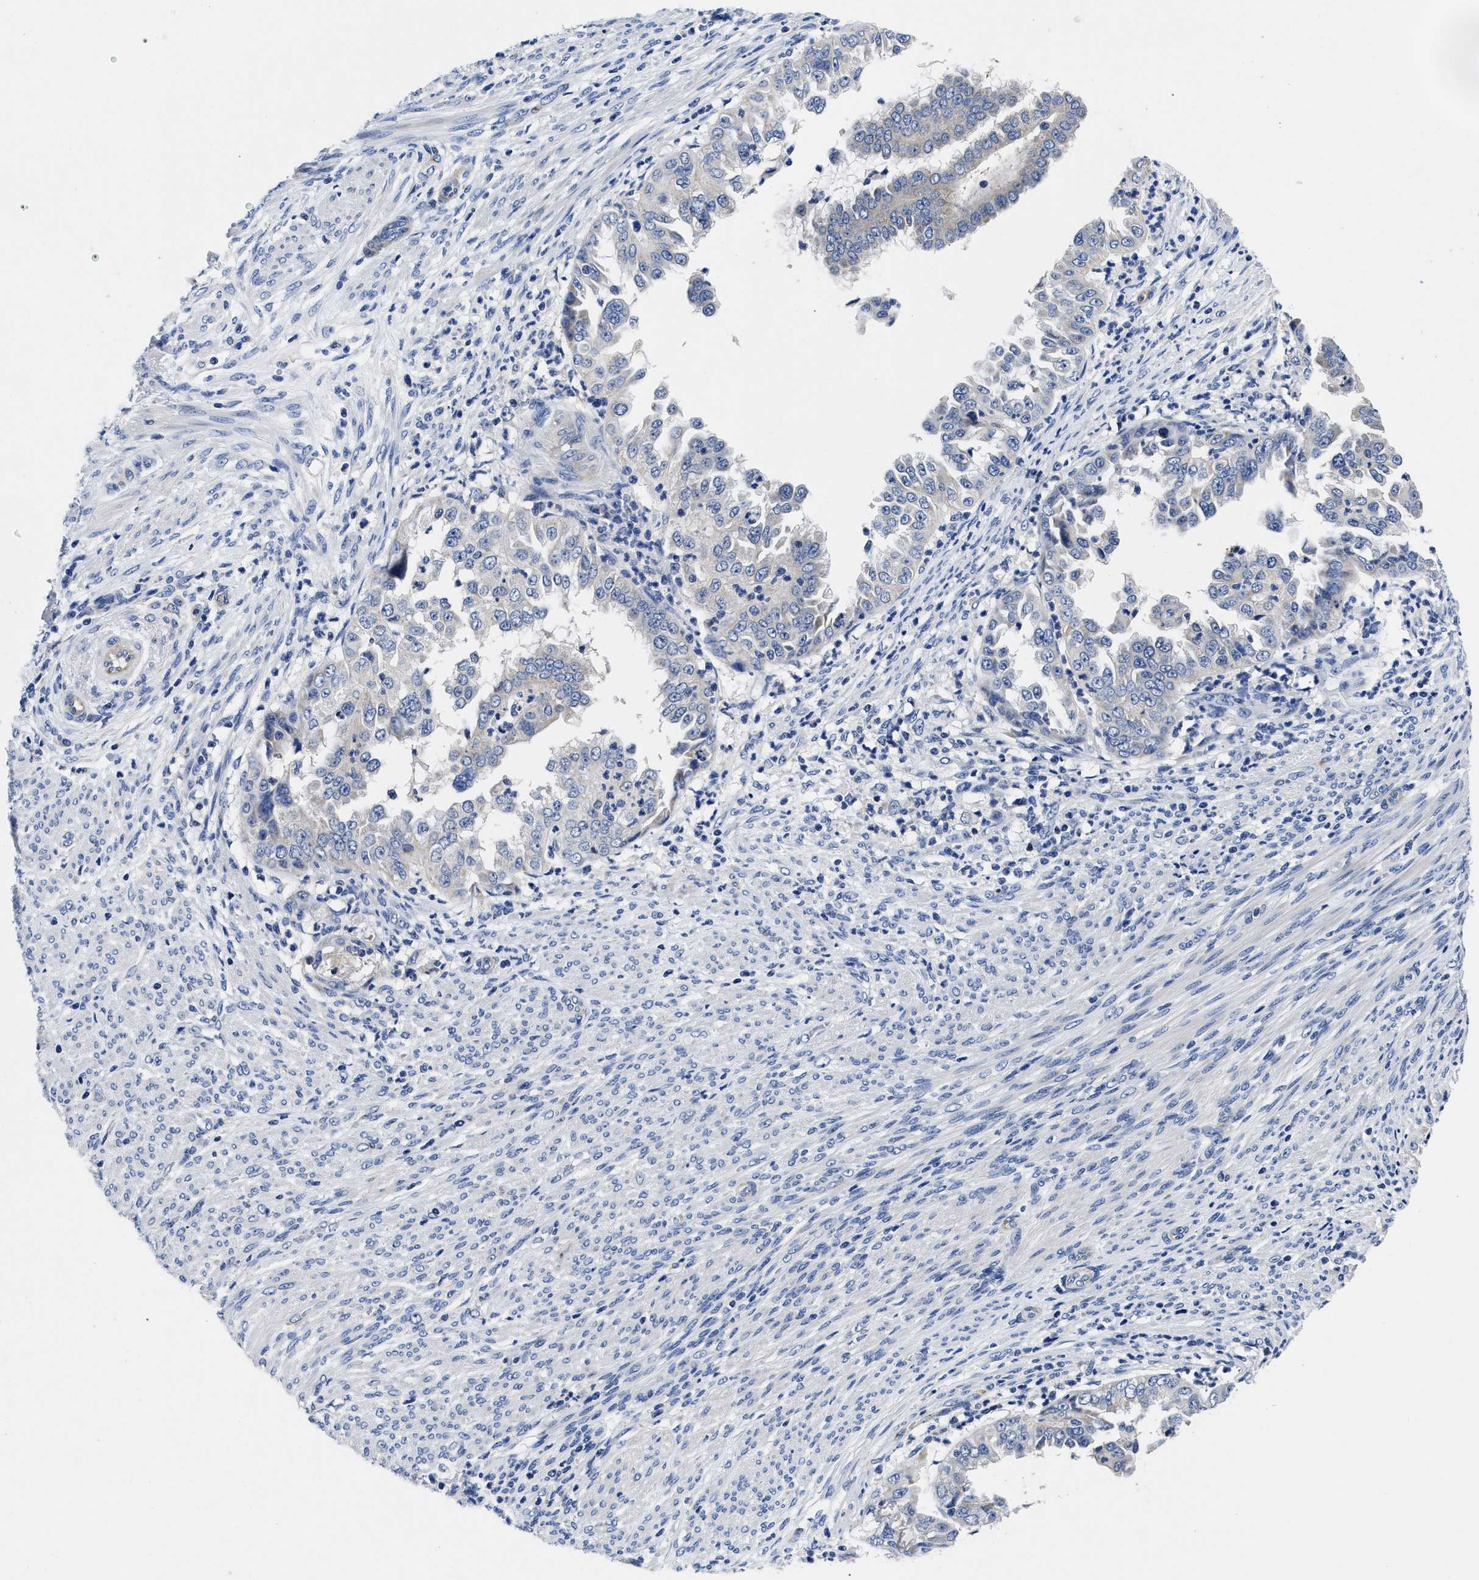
{"staining": {"intensity": "negative", "quantity": "none", "location": "none"}, "tissue": "endometrial cancer", "cell_type": "Tumor cells", "image_type": "cancer", "snomed": [{"axis": "morphology", "description": "Adenocarcinoma, NOS"}, {"axis": "topography", "description": "Endometrium"}], "caption": "Immunohistochemistry of human endometrial adenocarcinoma shows no staining in tumor cells.", "gene": "SLC35F1", "patient": {"sex": "female", "age": 85}}